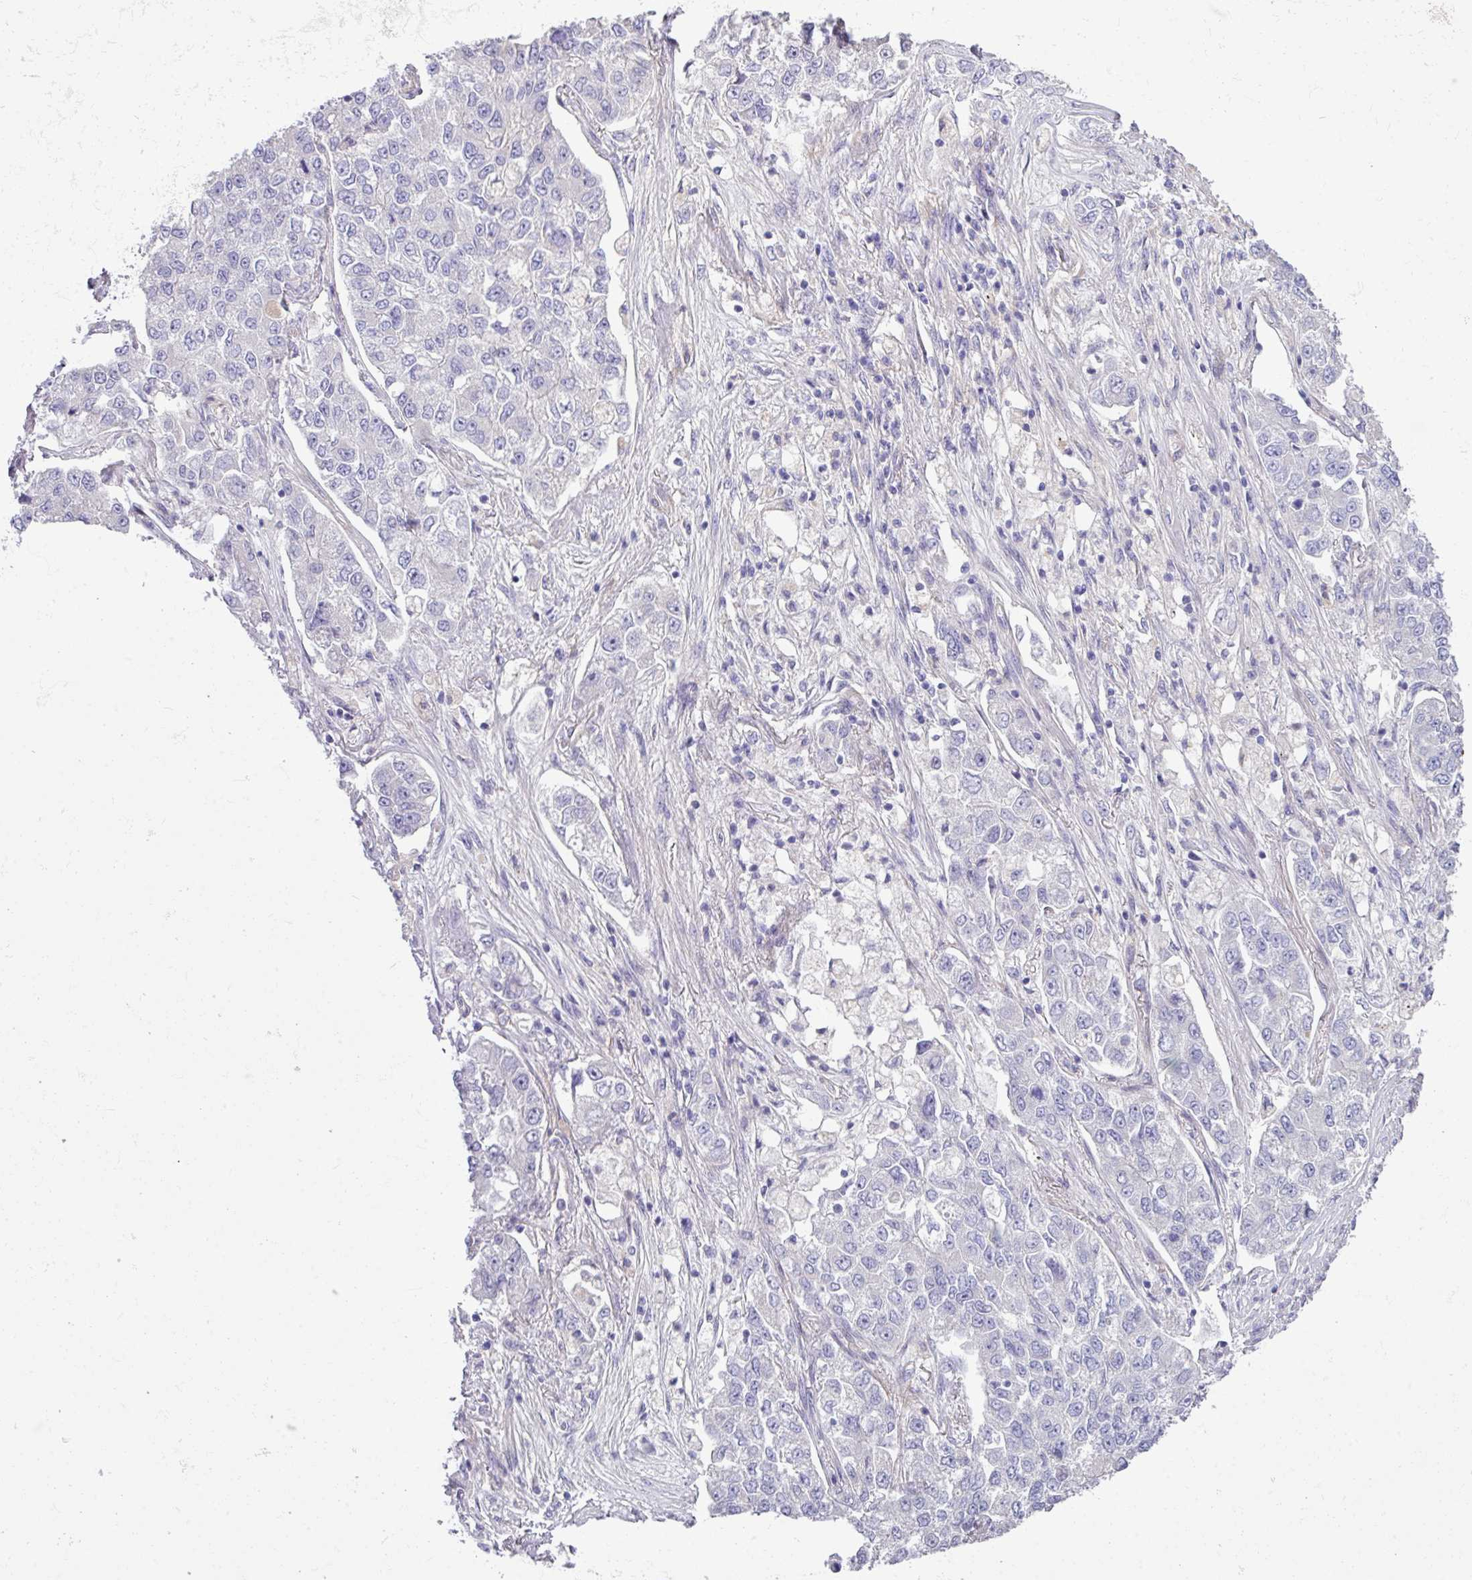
{"staining": {"intensity": "negative", "quantity": "none", "location": "none"}, "tissue": "lung cancer", "cell_type": "Tumor cells", "image_type": "cancer", "snomed": [{"axis": "morphology", "description": "Adenocarcinoma, NOS"}, {"axis": "topography", "description": "Lung"}], "caption": "Lung cancer was stained to show a protein in brown. There is no significant expression in tumor cells.", "gene": "KIRREL3", "patient": {"sex": "male", "age": 49}}